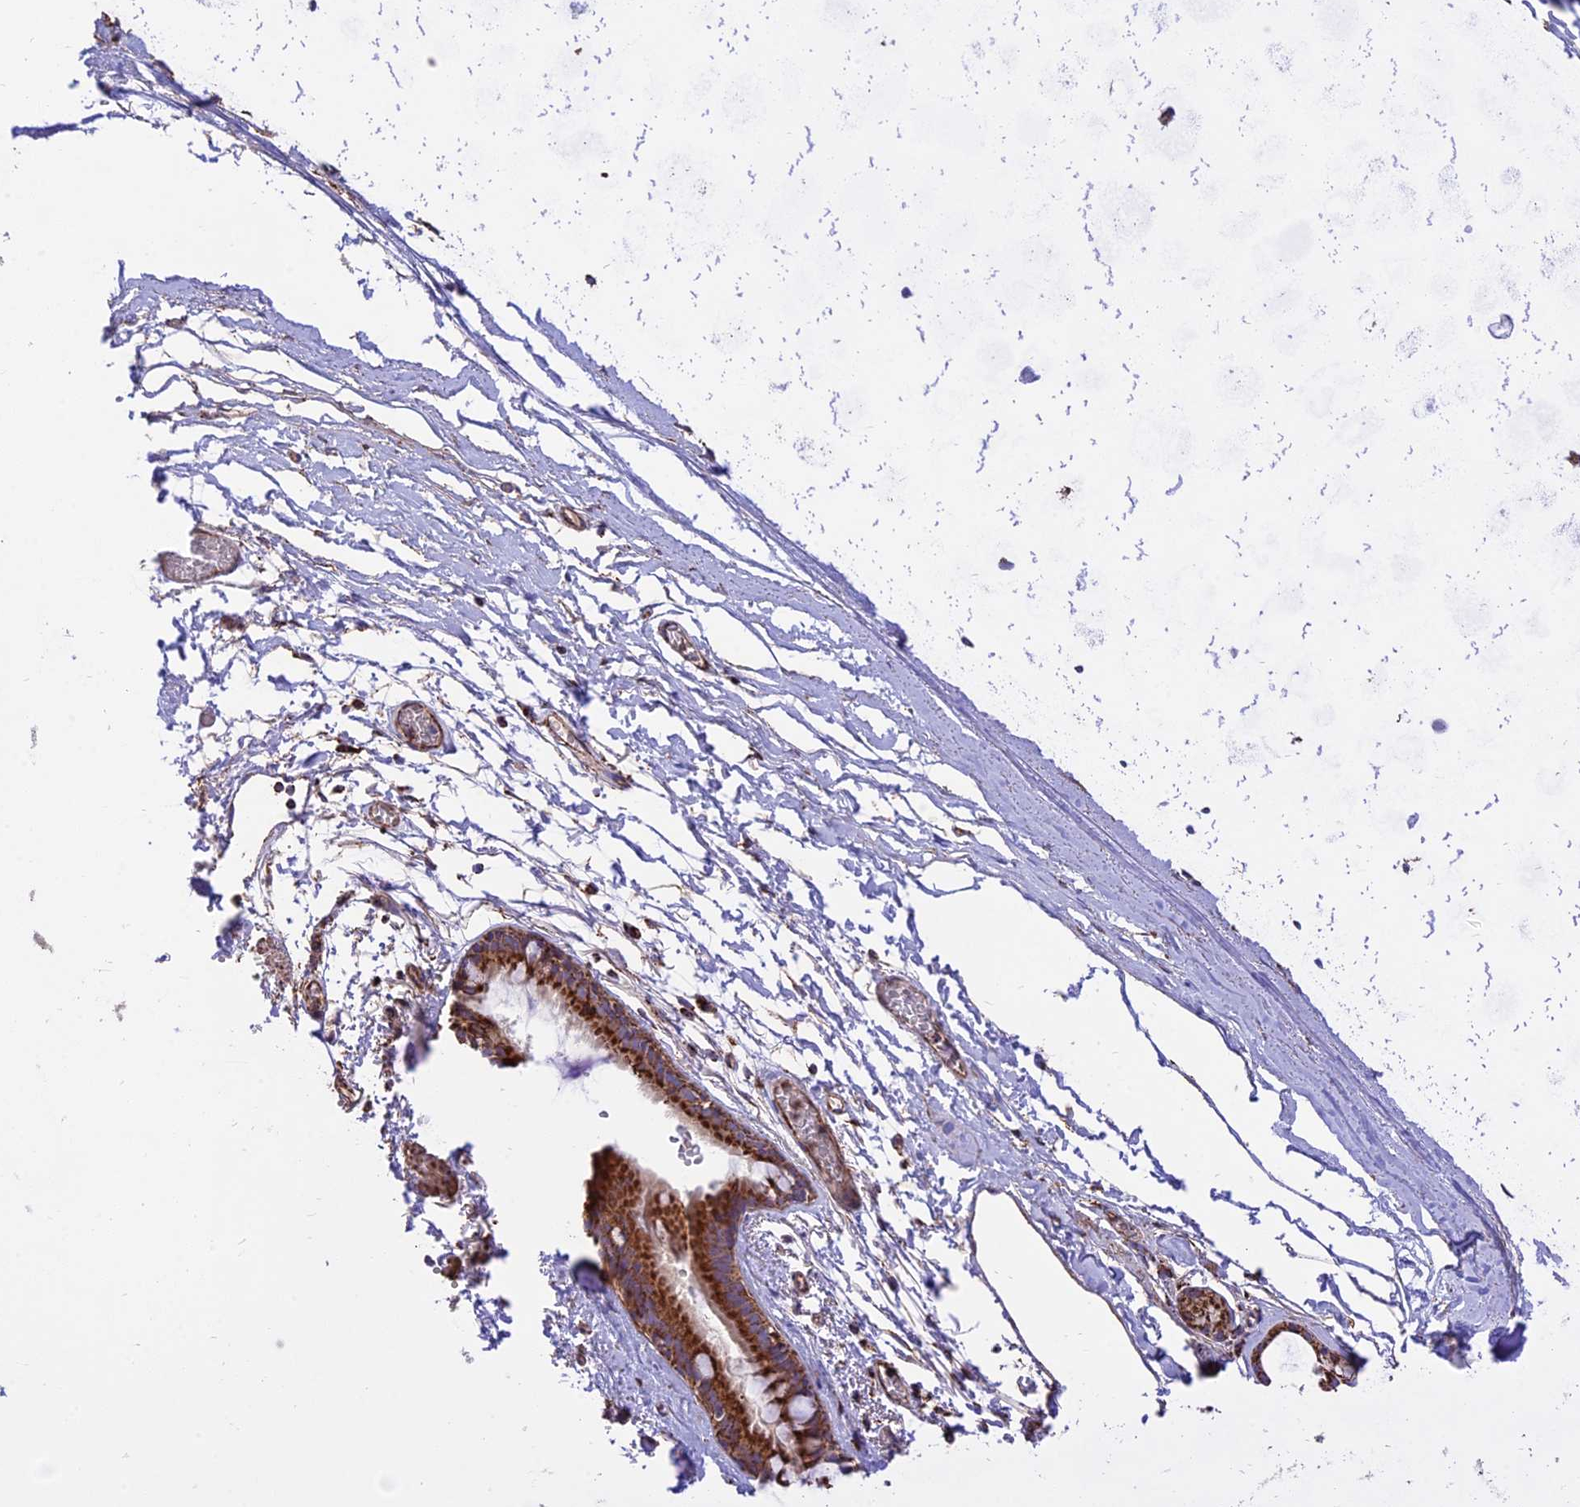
{"staining": {"intensity": "strong", "quantity": ">75%", "location": "cytoplasmic/membranous"}, "tissue": "bronchus", "cell_type": "Respiratory epithelial cells", "image_type": "normal", "snomed": [{"axis": "morphology", "description": "Normal tissue, NOS"}, {"axis": "topography", "description": "Cartilage tissue"}], "caption": "The image exhibits staining of normal bronchus, revealing strong cytoplasmic/membranous protein expression (brown color) within respiratory epithelial cells. The protein of interest is stained brown, and the nuclei are stained in blue (DAB (3,3'-diaminobenzidine) IHC with brightfield microscopy, high magnification).", "gene": "TTC4", "patient": {"sex": "male", "age": 63}}